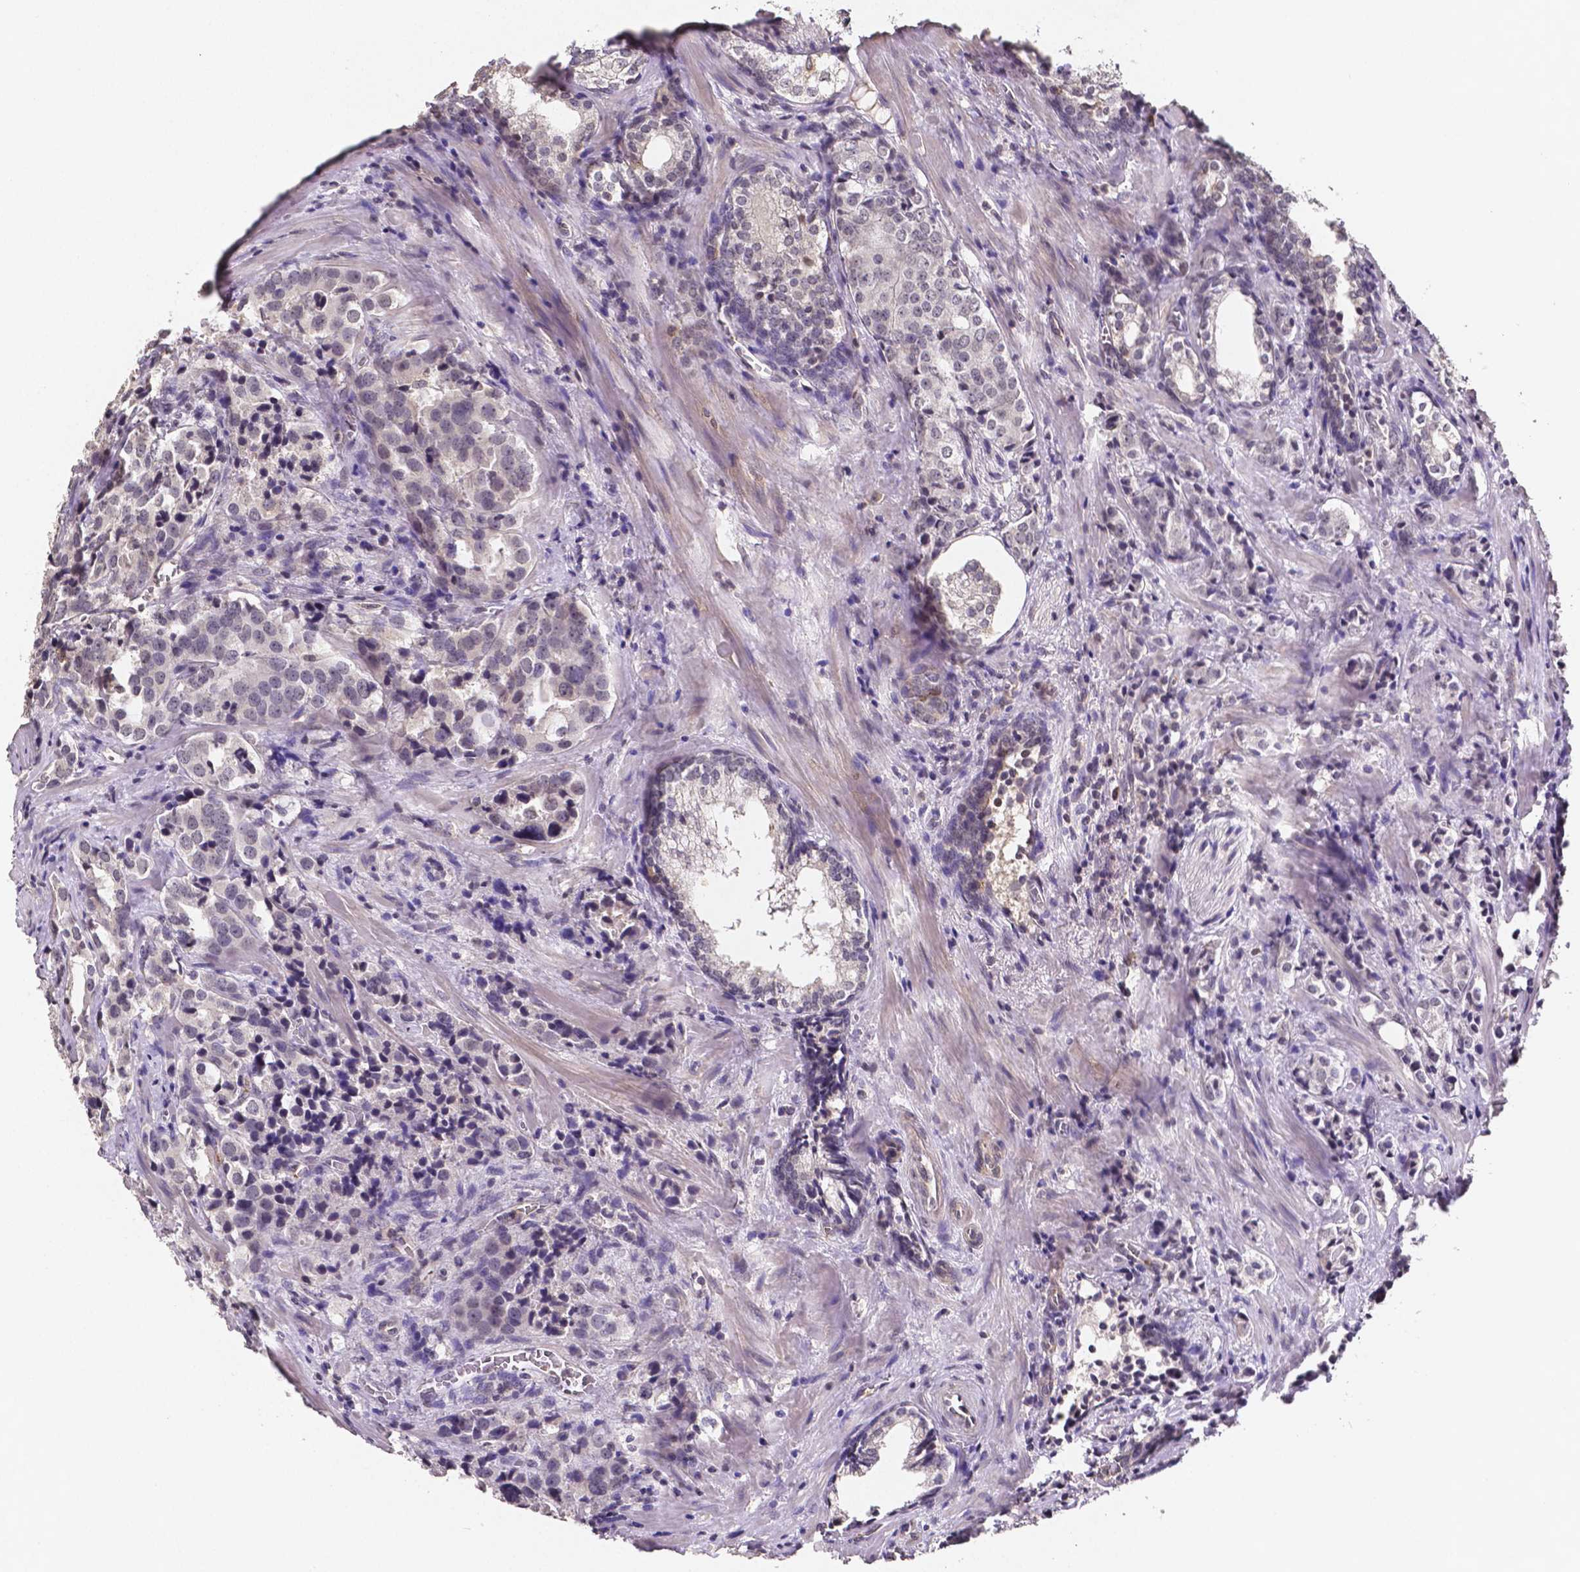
{"staining": {"intensity": "negative", "quantity": "none", "location": "none"}, "tissue": "prostate cancer", "cell_type": "Tumor cells", "image_type": "cancer", "snomed": [{"axis": "morphology", "description": "Adenocarcinoma, NOS"}, {"axis": "topography", "description": "Prostate and seminal vesicle, NOS"}], "caption": "Protein analysis of adenocarcinoma (prostate) reveals no significant expression in tumor cells.", "gene": "NRGN", "patient": {"sex": "male", "age": 63}}